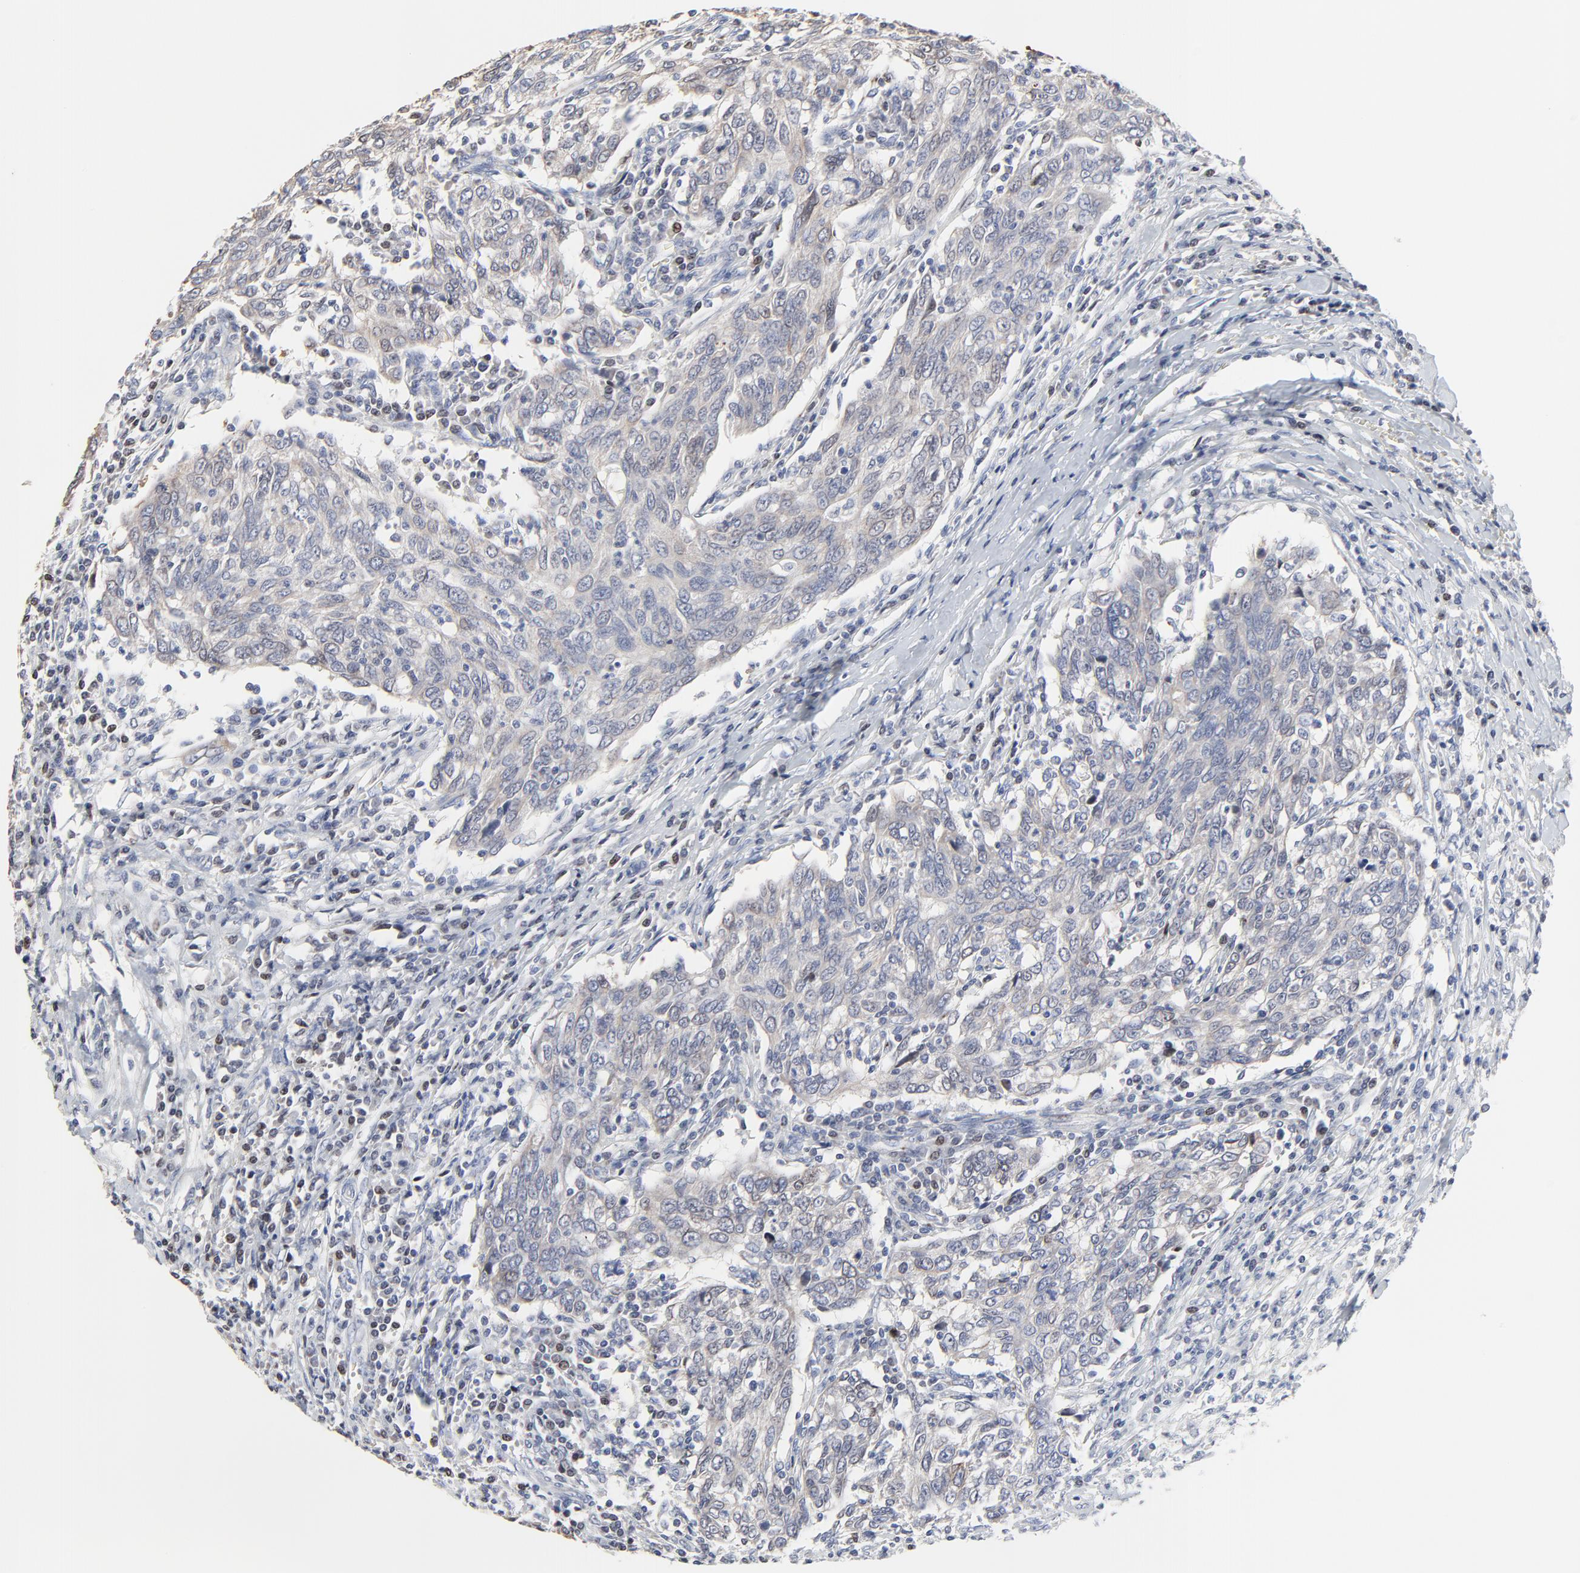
{"staining": {"intensity": "weak", "quantity": "25%-75%", "location": "cytoplasmic/membranous"}, "tissue": "breast cancer", "cell_type": "Tumor cells", "image_type": "cancer", "snomed": [{"axis": "morphology", "description": "Duct carcinoma"}, {"axis": "topography", "description": "Breast"}], "caption": "This is a micrograph of immunohistochemistry (IHC) staining of breast cancer, which shows weak expression in the cytoplasmic/membranous of tumor cells.", "gene": "LNX1", "patient": {"sex": "female", "age": 50}}